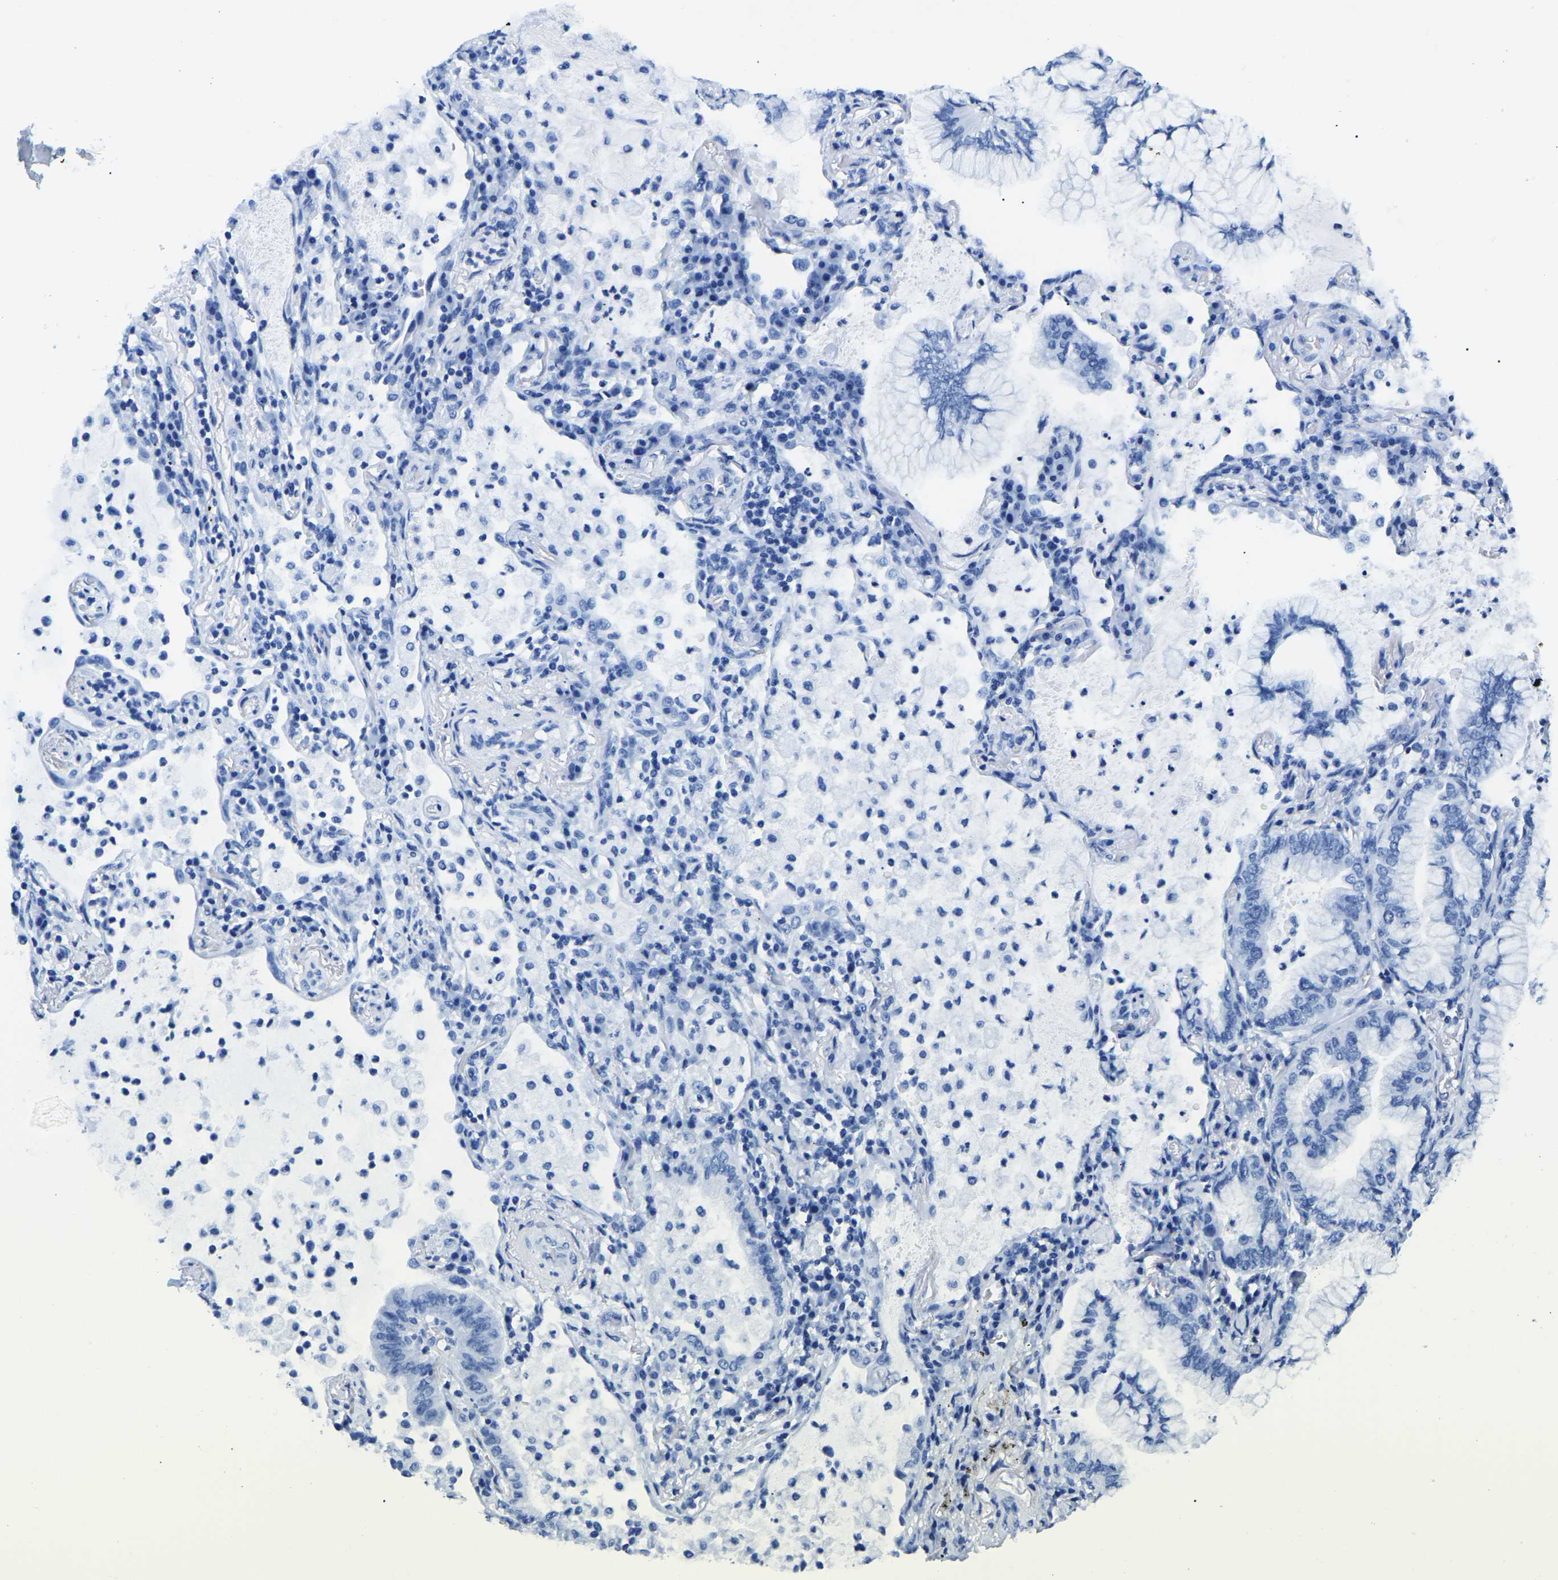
{"staining": {"intensity": "negative", "quantity": "none", "location": "none"}, "tissue": "lung cancer", "cell_type": "Tumor cells", "image_type": "cancer", "snomed": [{"axis": "morphology", "description": "Adenocarcinoma, NOS"}, {"axis": "topography", "description": "Lung"}], "caption": "Human lung cancer stained for a protein using IHC displays no expression in tumor cells.", "gene": "RBM28", "patient": {"sex": "female", "age": 70}}